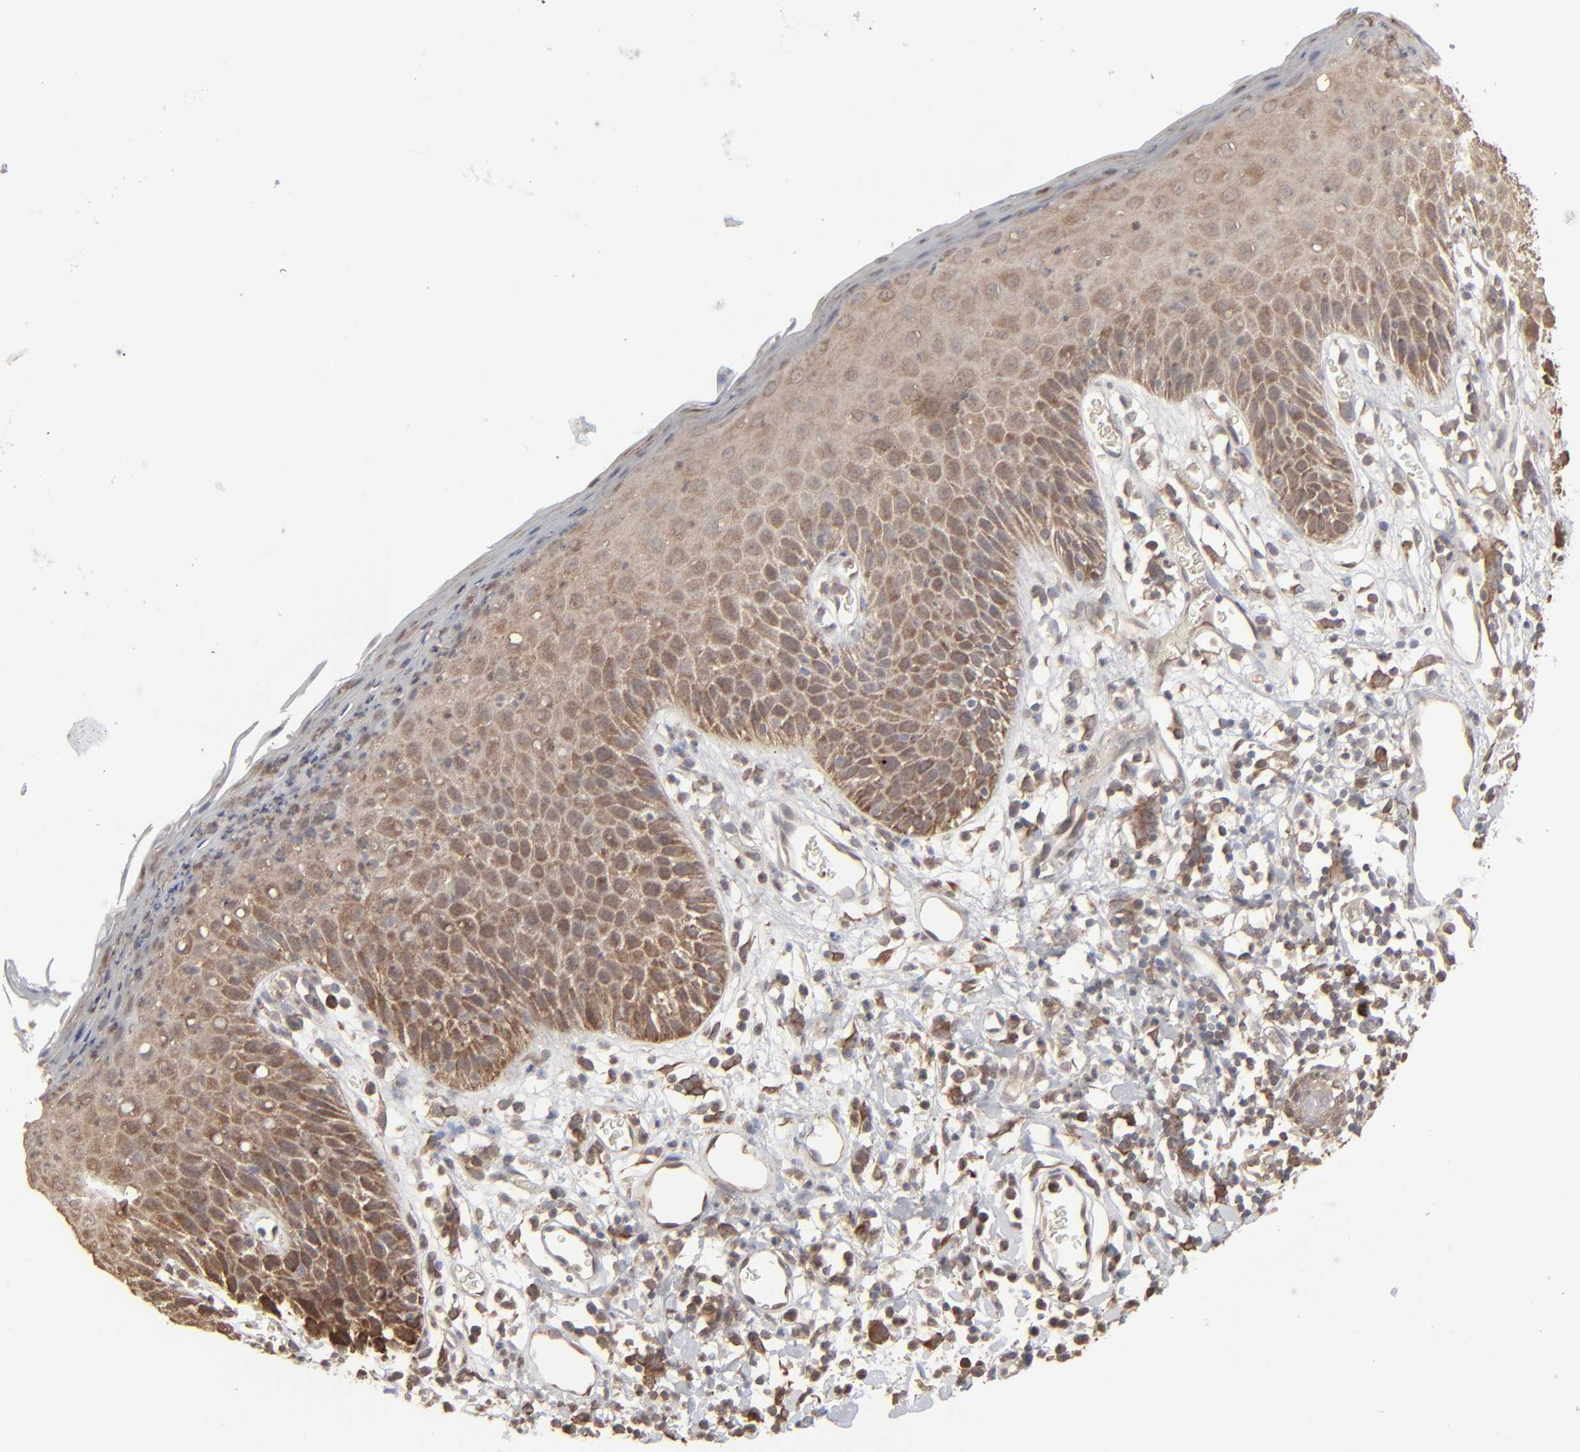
{"staining": {"intensity": "moderate", "quantity": ">75%", "location": "cytoplasmic/membranous"}, "tissue": "skin", "cell_type": "Epidermal cells", "image_type": "normal", "snomed": [{"axis": "morphology", "description": "Normal tissue, NOS"}, {"axis": "topography", "description": "Vulva"}, {"axis": "topography", "description": "Peripheral nerve tissue"}], "caption": "Epidermal cells exhibit medium levels of moderate cytoplasmic/membranous staining in approximately >75% of cells in benign skin. Immunohistochemistry stains the protein in brown and the nuclei are stained blue.", "gene": "NME1", "patient": {"sex": "female", "age": 68}}